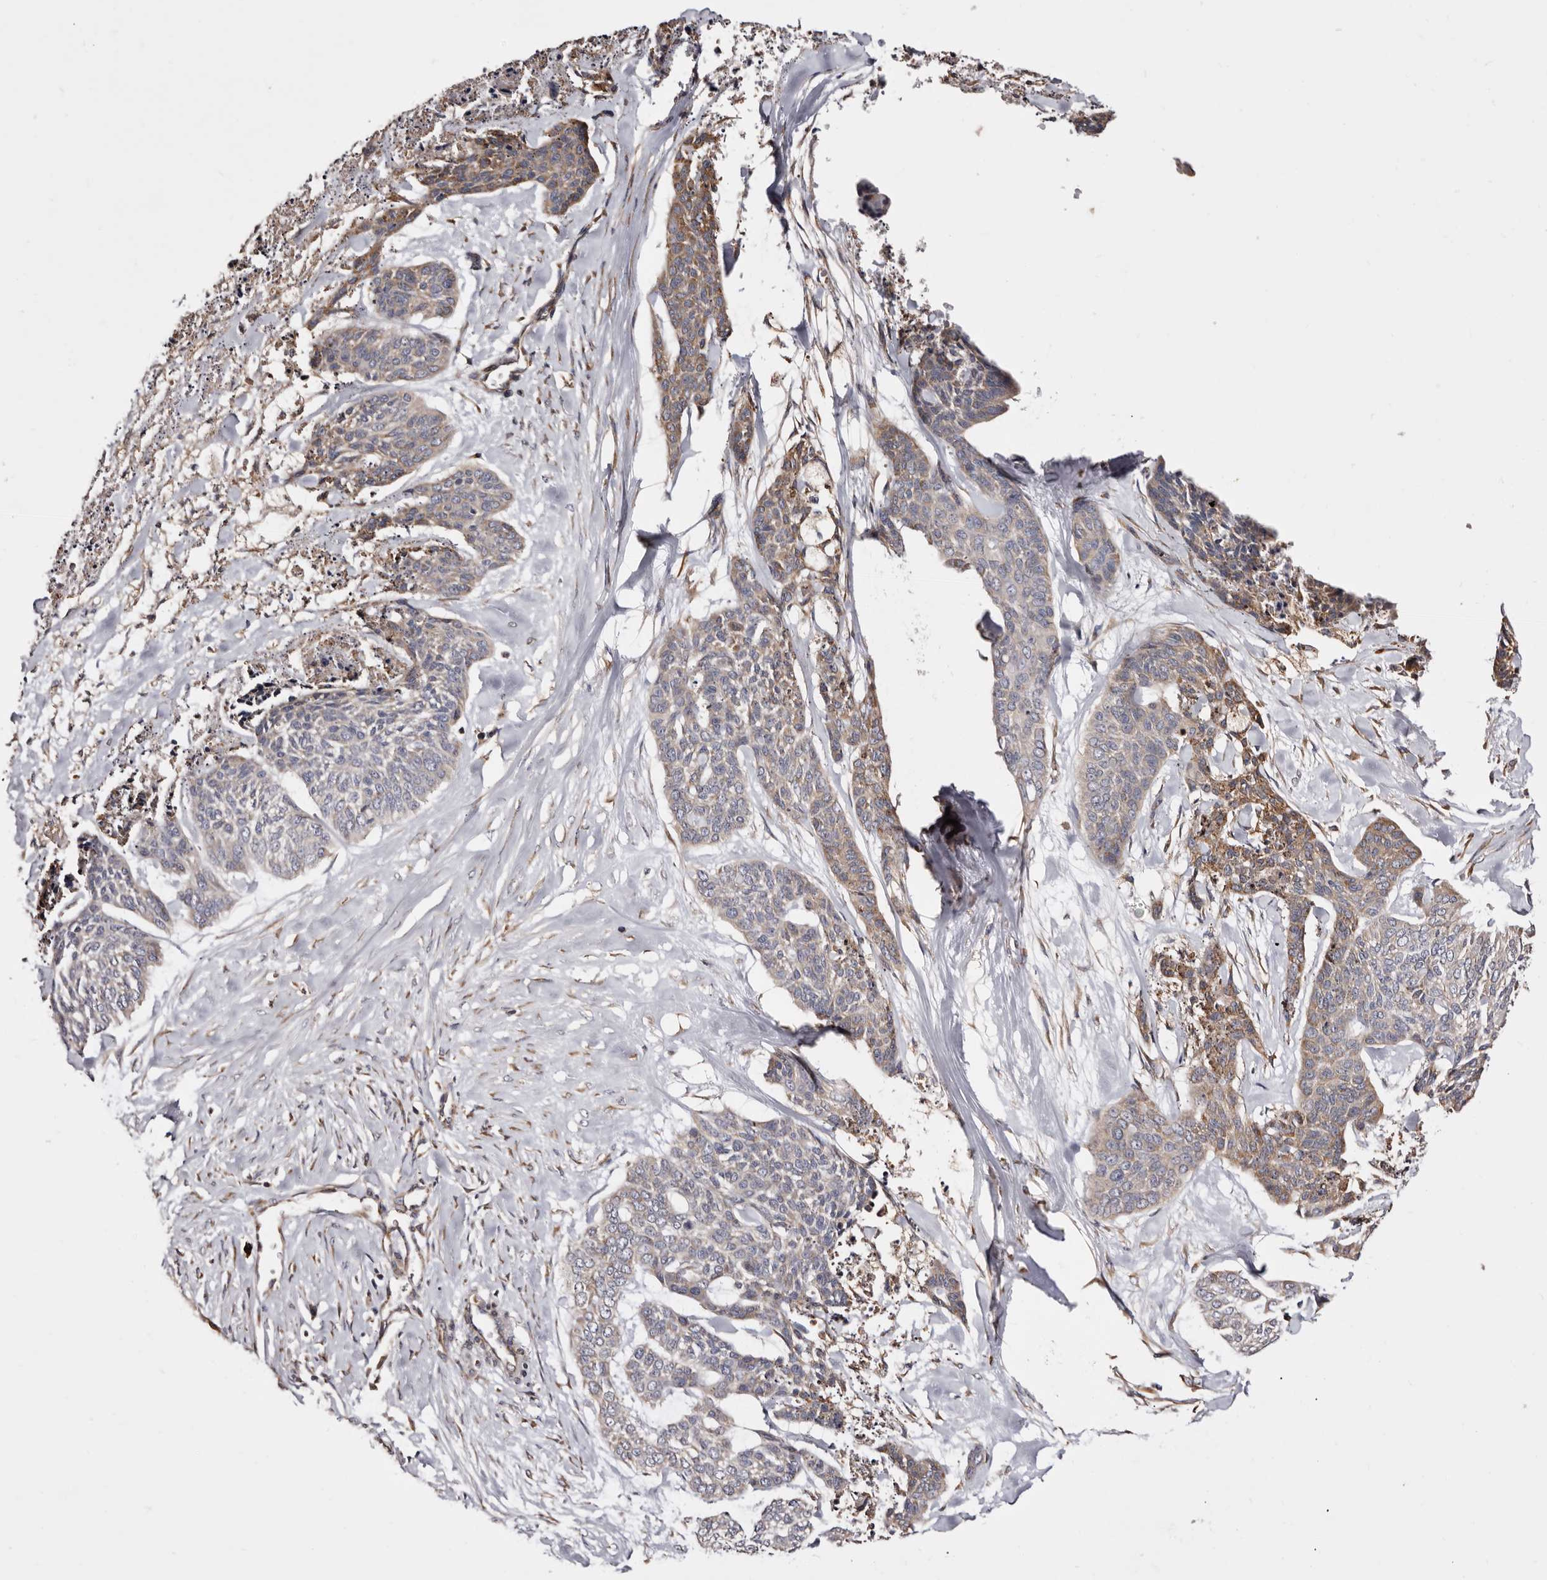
{"staining": {"intensity": "moderate", "quantity": "25%-75%", "location": "cytoplasmic/membranous"}, "tissue": "skin cancer", "cell_type": "Tumor cells", "image_type": "cancer", "snomed": [{"axis": "morphology", "description": "Basal cell carcinoma"}, {"axis": "topography", "description": "Skin"}], "caption": "Immunohistochemistry (DAB) staining of basal cell carcinoma (skin) reveals moderate cytoplasmic/membranous protein expression in approximately 25%-75% of tumor cells. (IHC, brightfield microscopy, high magnification).", "gene": "ACBD6", "patient": {"sex": "female", "age": 64}}